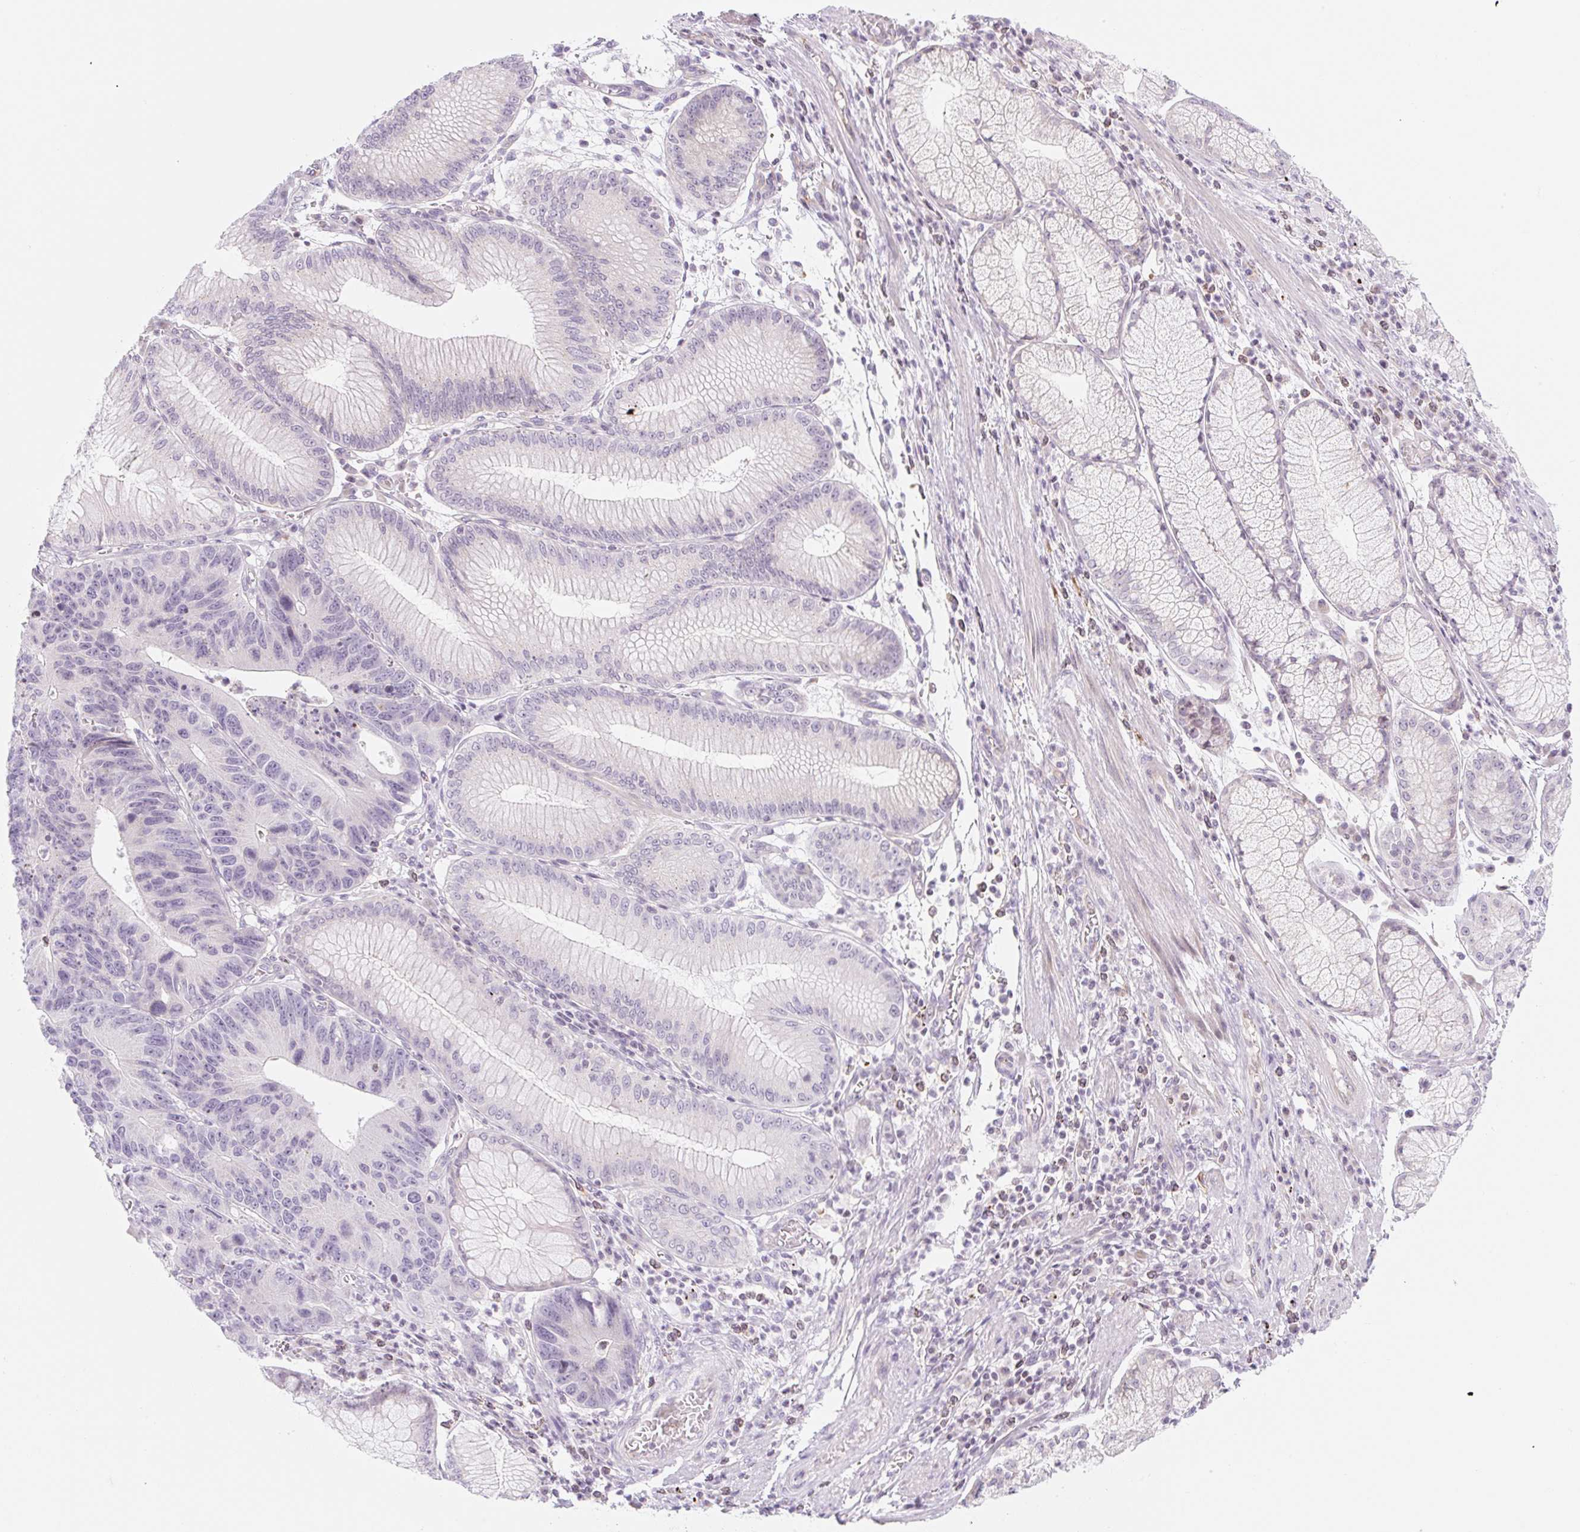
{"staining": {"intensity": "negative", "quantity": "none", "location": "none"}, "tissue": "stomach cancer", "cell_type": "Tumor cells", "image_type": "cancer", "snomed": [{"axis": "morphology", "description": "Adenocarcinoma, NOS"}, {"axis": "topography", "description": "Stomach"}], "caption": "IHC image of neoplastic tissue: human stomach cancer stained with DAB (3,3'-diaminobenzidine) demonstrates no significant protein positivity in tumor cells.", "gene": "CASKIN1", "patient": {"sex": "male", "age": 59}}